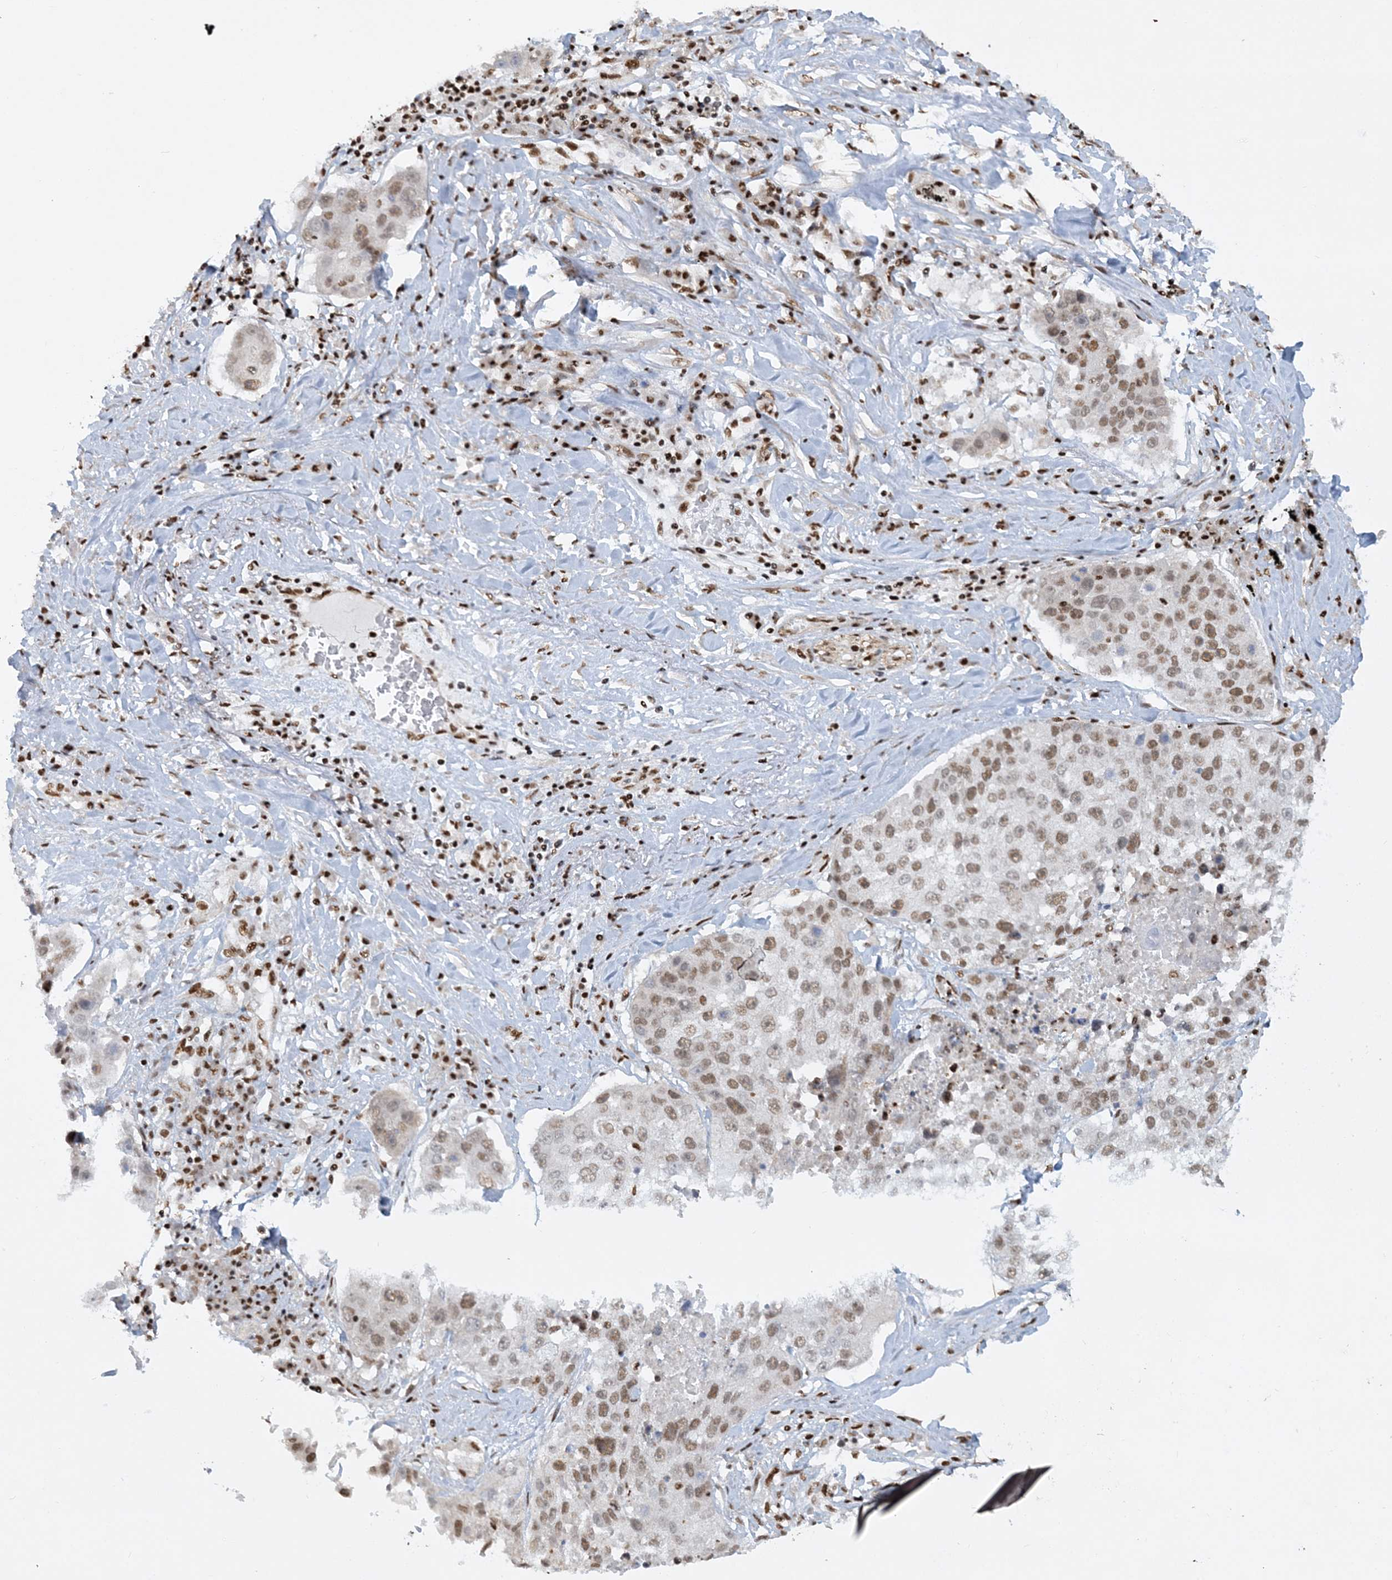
{"staining": {"intensity": "moderate", "quantity": ">75%", "location": "nuclear"}, "tissue": "lung cancer", "cell_type": "Tumor cells", "image_type": "cancer", "snomed": [{"axis": "morphology", "description": "Squamous cell carcinoma, NOS"}, {"axis": "topography", "description": "Lung"}], "caption": "The photomicrograph exhibits immunohistochemical staining of lung cancer (squamous cell carcinoma). There is moderate nuclear staining is appreciated in about >75% of tumor cells.", "gene": "DELE1", "patient": {"sex": "male", "age": 61}}